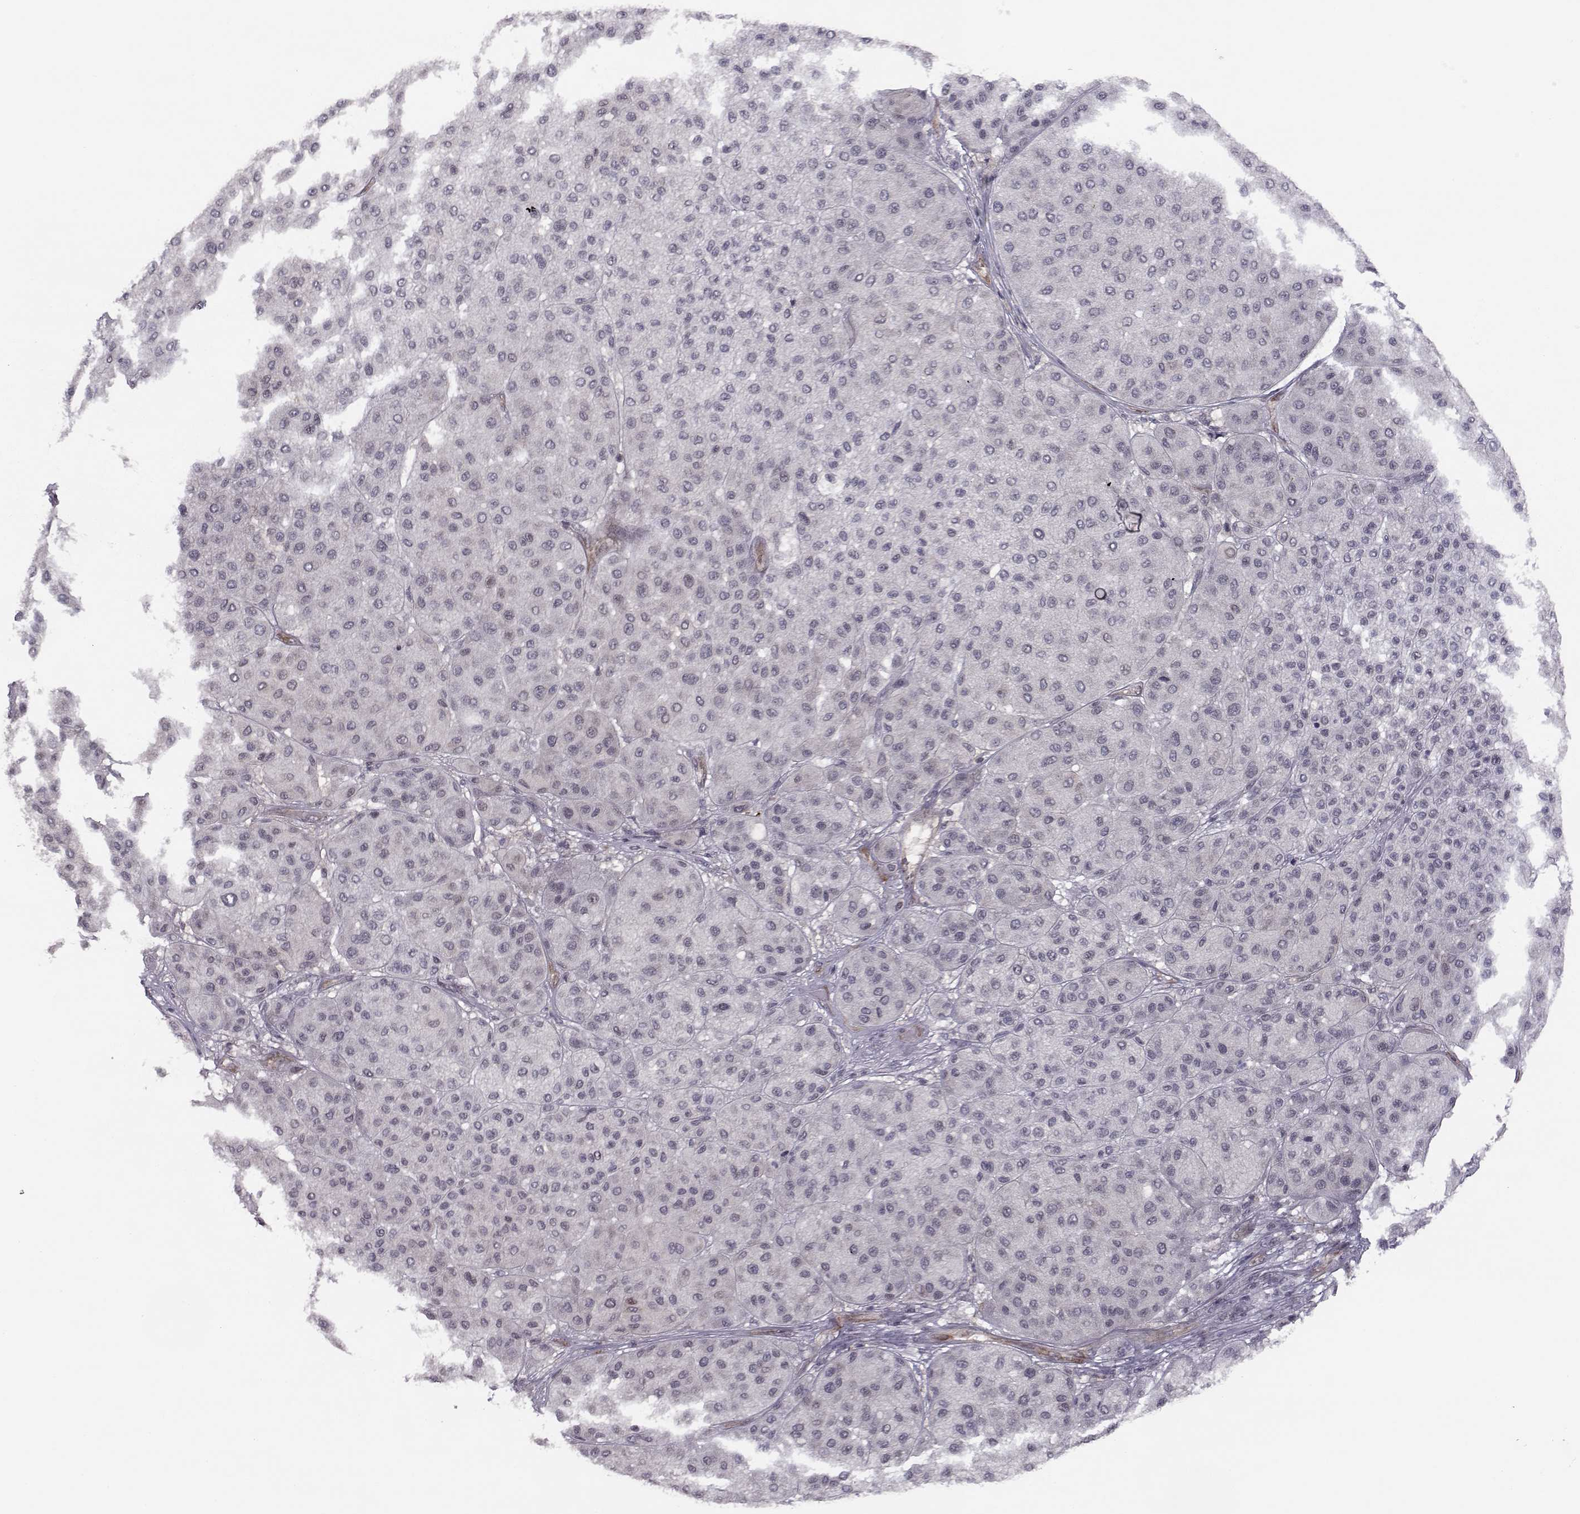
{"staining": {"intensity": "negative", "quantity": "none", "location": "none"}, "tissue": "melanoma", "cell_type": "Tumor cells", "image_type": "cancer", "snomed": [{"axis": "morphology", "description": "Malignant melanoma, Metastatic site"}, {"axis": "topography", "description": "Smooth muscle"}], "caption": "DAB (3,3'-diaminobenzidine) immunohistochemical staining of malignant melanoma (metastatic site) shows no significant expression in tumor cells. (DAB (3,3'-diaminobenzidine) immunohistochemistry, high magnification).", "gene": "KIF13B", "patient": {"sex": "male", "age": 41}}